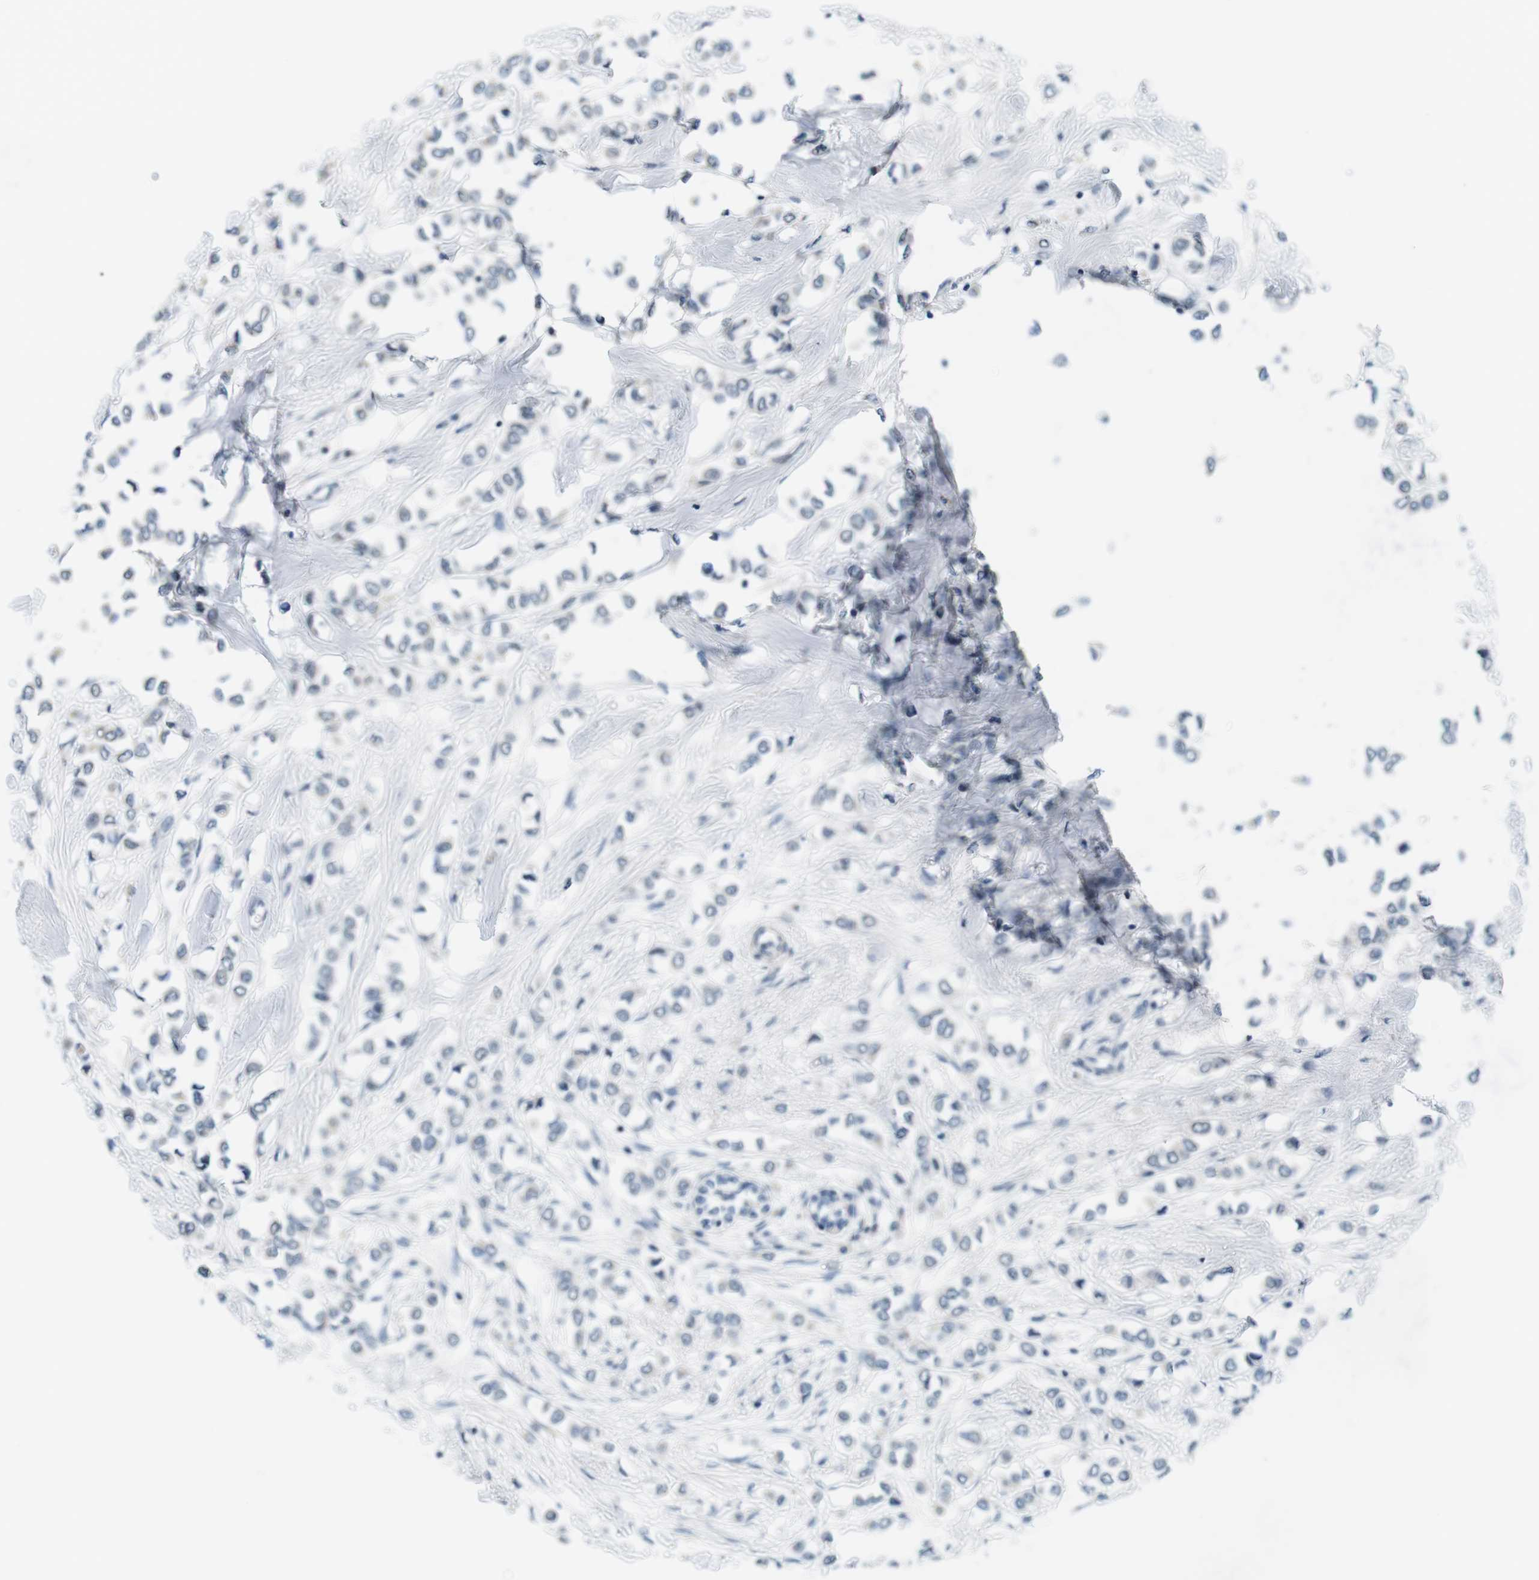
{"staining": {"intensity": "negative", "quantity": "none", "location": "none"}, "tissue": "breast cancer", "cell_type": "Tumor cells", "image_type": "cancer", "snomed": [{"axis": "morphology", "description": "Lobular carcinoma"}, {"axis": "topography", "description": "Breast"}], "caption": "Tumor cells are negative for protein expression in human breast cancer.", "gene": "DTNA", "patient": {"sex": "female", "age": 51}}